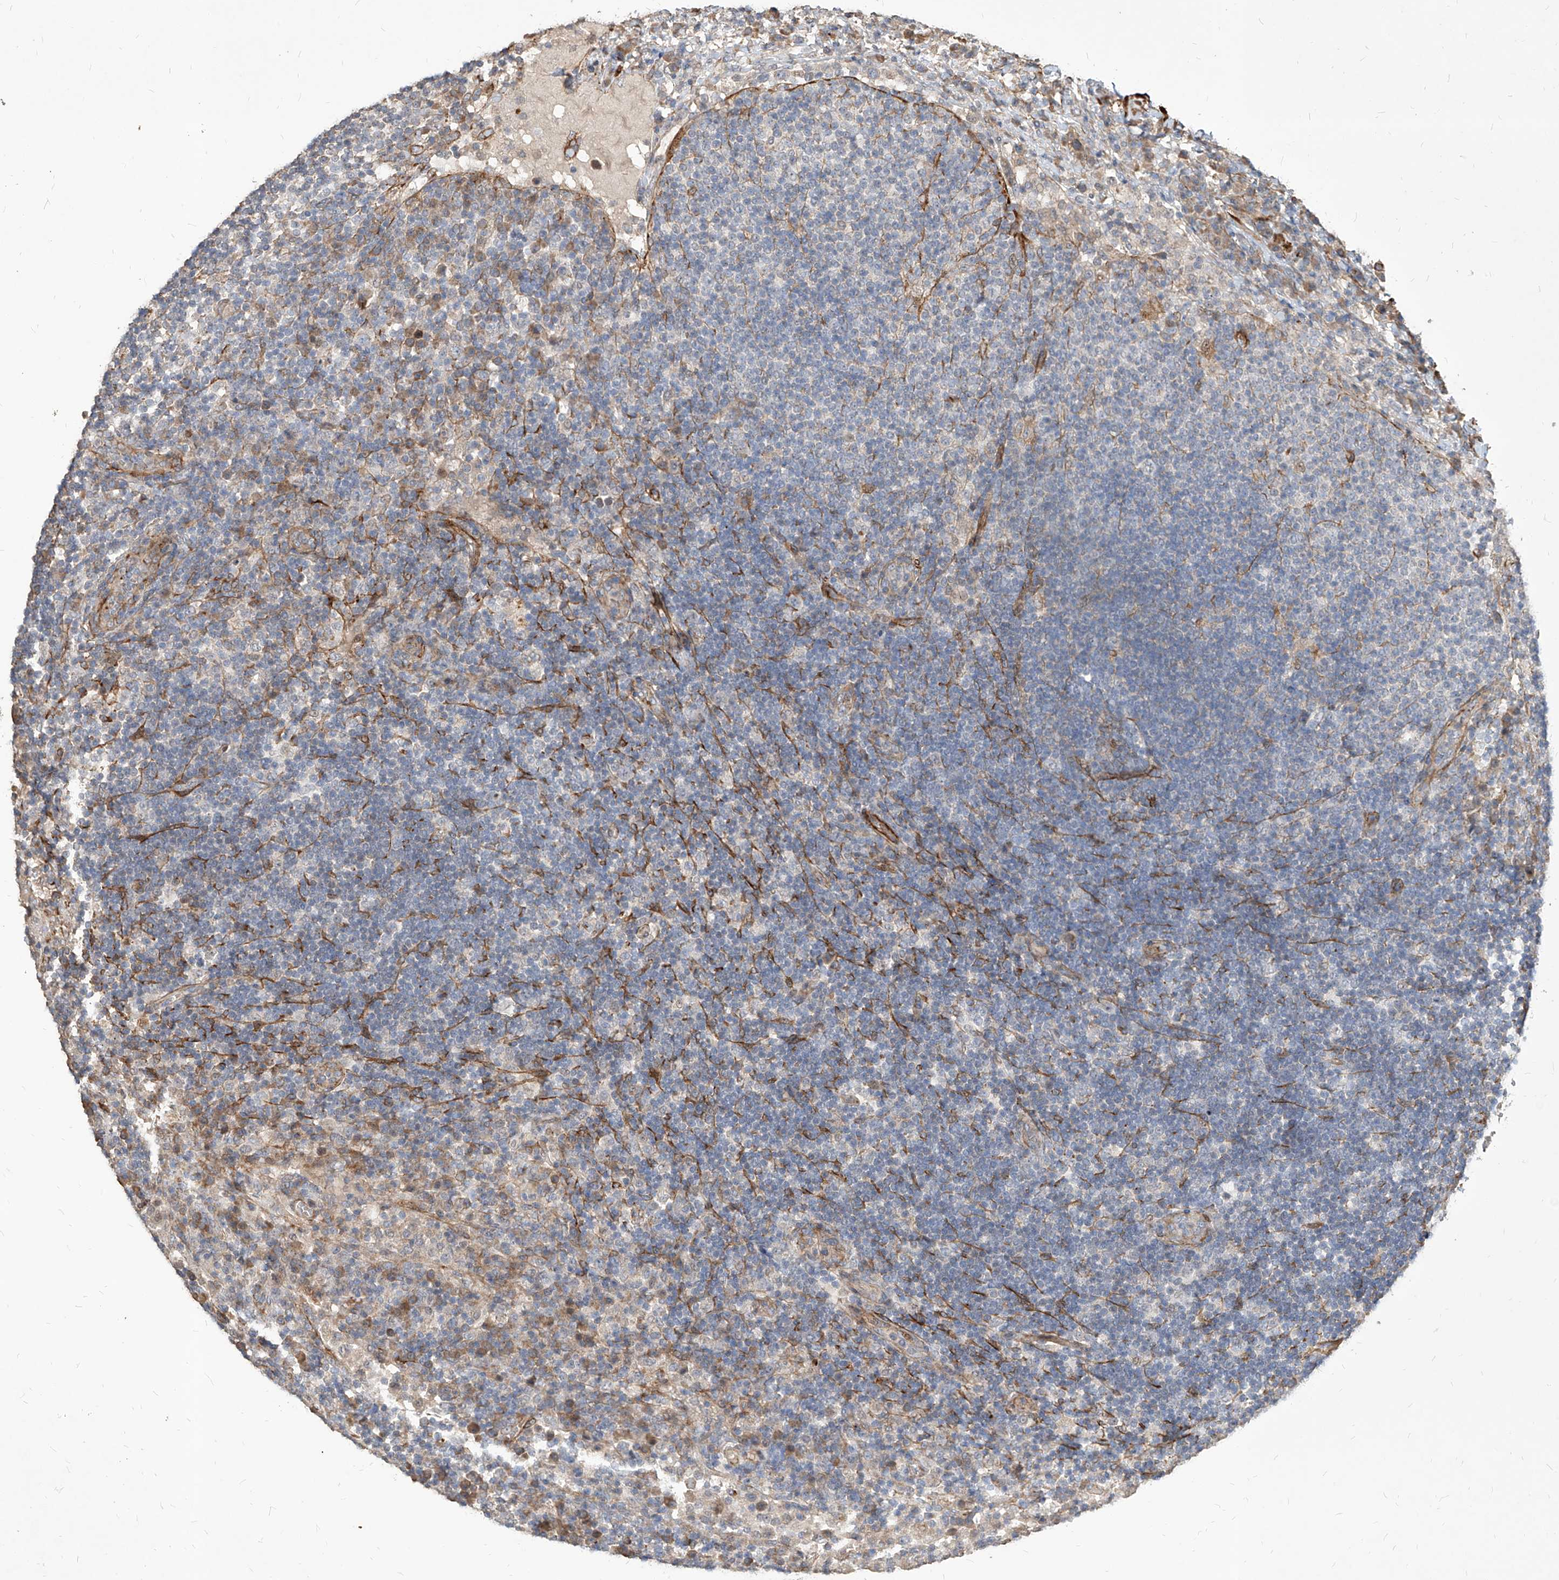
{"staining": {"intensity": "negative", "quantity": "none", "location": "none"}, "tissue": "lymph node", "cell_type": "Germinal center cells", "image_type": "normal", "snomed": [{"axis": "morphology", "description": "Normal tissue, NOS"}, {"axis": "topography", "description": "Lymph node"}], "caption": "Immunohistochemistry image of normal human lymph node stained for a protein (brown), which shows no positivity in germinal center cells.", "gene": "FAM83B", "patient": {"sex": "female", "age": 53}}